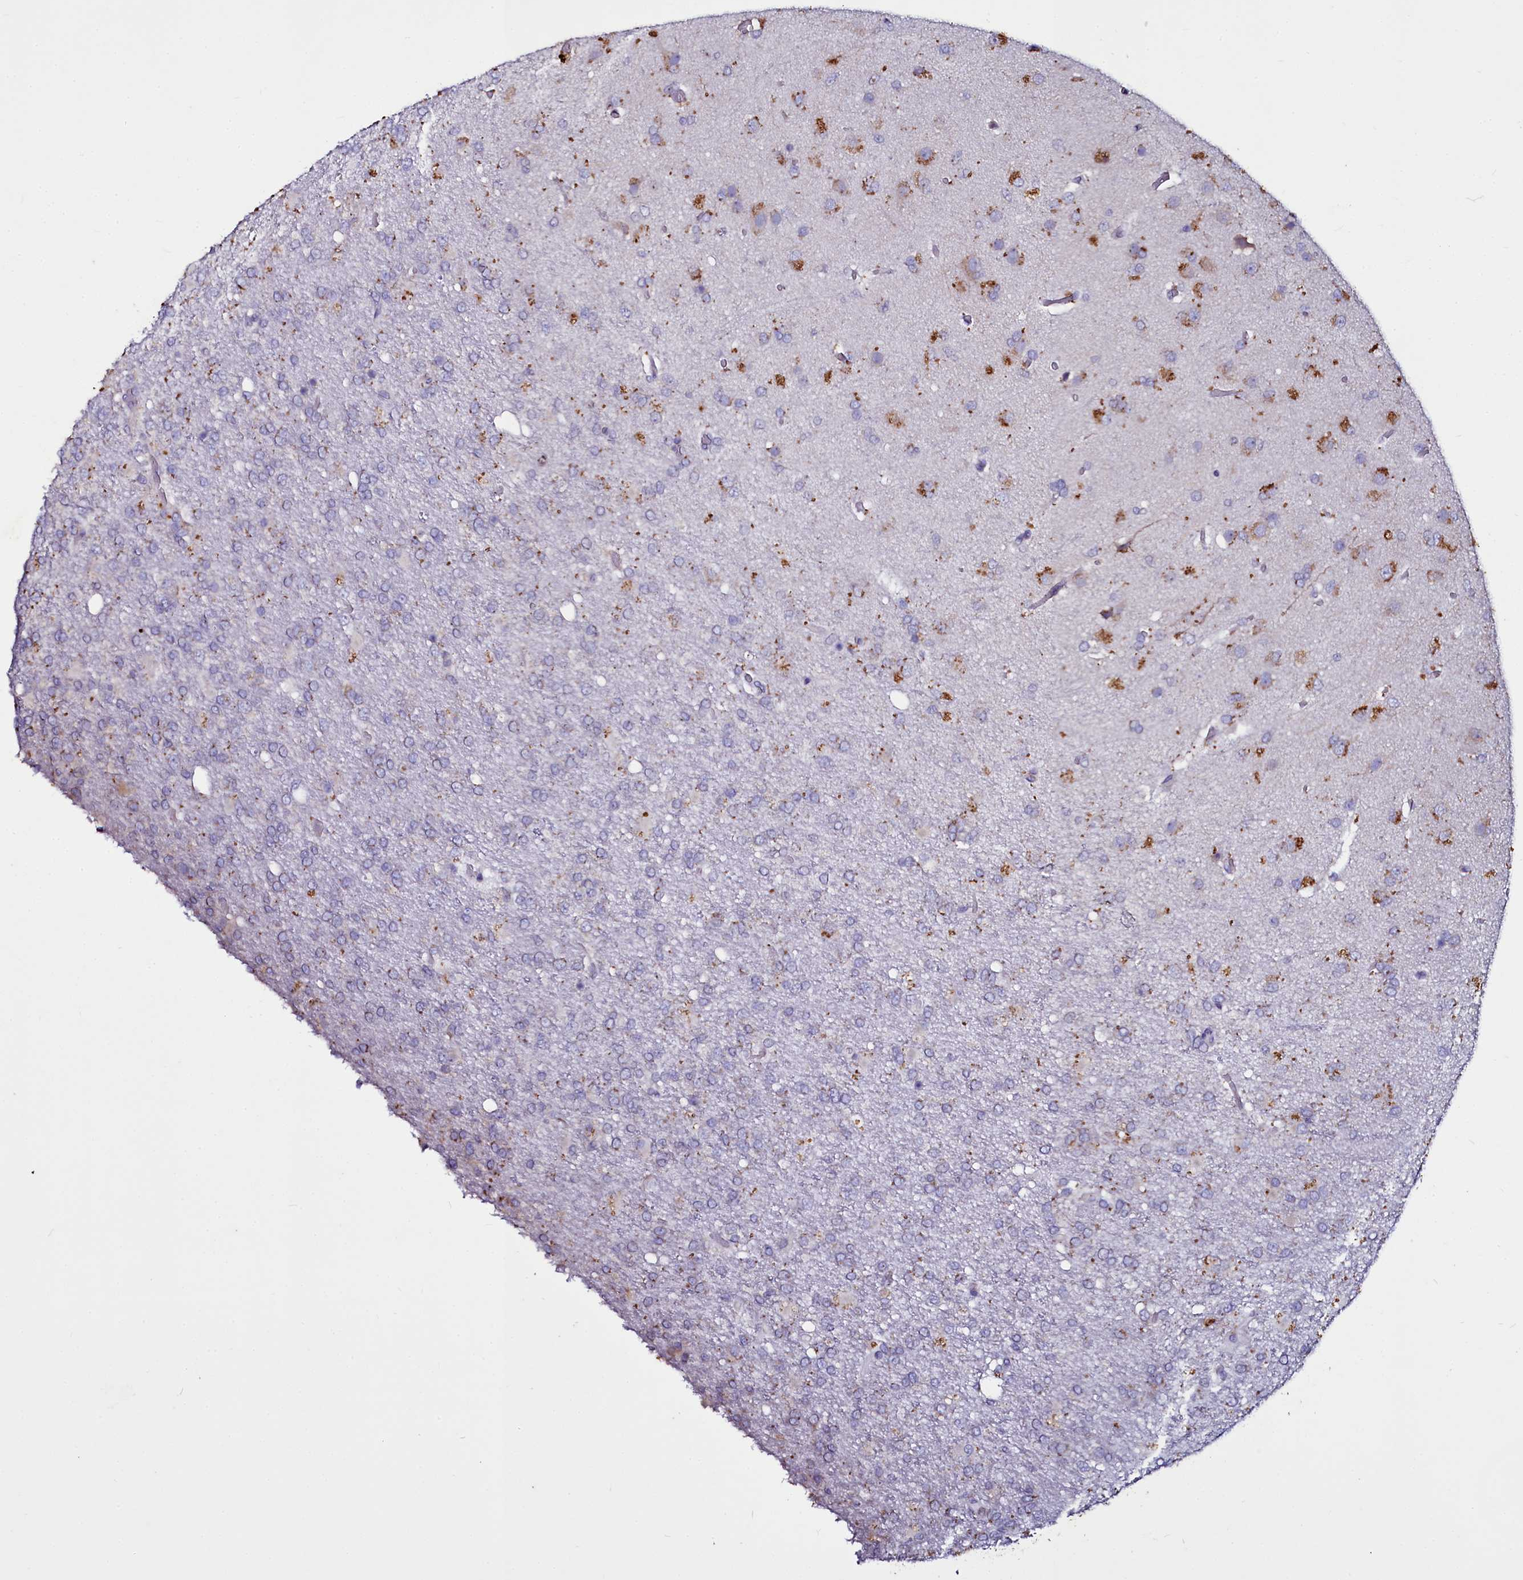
{"staining": {"intensity": "weak", "quantity": "<25%", "location": "cytoplasmic/membranous"}, "tissue": "glioma", "cell_type": "Tumor cells", "image_type": "cancer", "snomed": [{"axis": "morphology", "description": "Glioma, malignant, High grade"}, {"axis": "topography", "description": "Brain"}], "caption": "High magnification brightfield microscopy of high-grade glioma (malignant) stained with DAB (3,3'-diaminobenzidine) (brown) and counterstained with hematoxylin (blue): tumor cells show no significant staining. (Immunohistochemistry (ihc), brightfield microscopy, high magnification).", "gene": "SELENOT", "patient": {"sex": "female", "age": 74}}